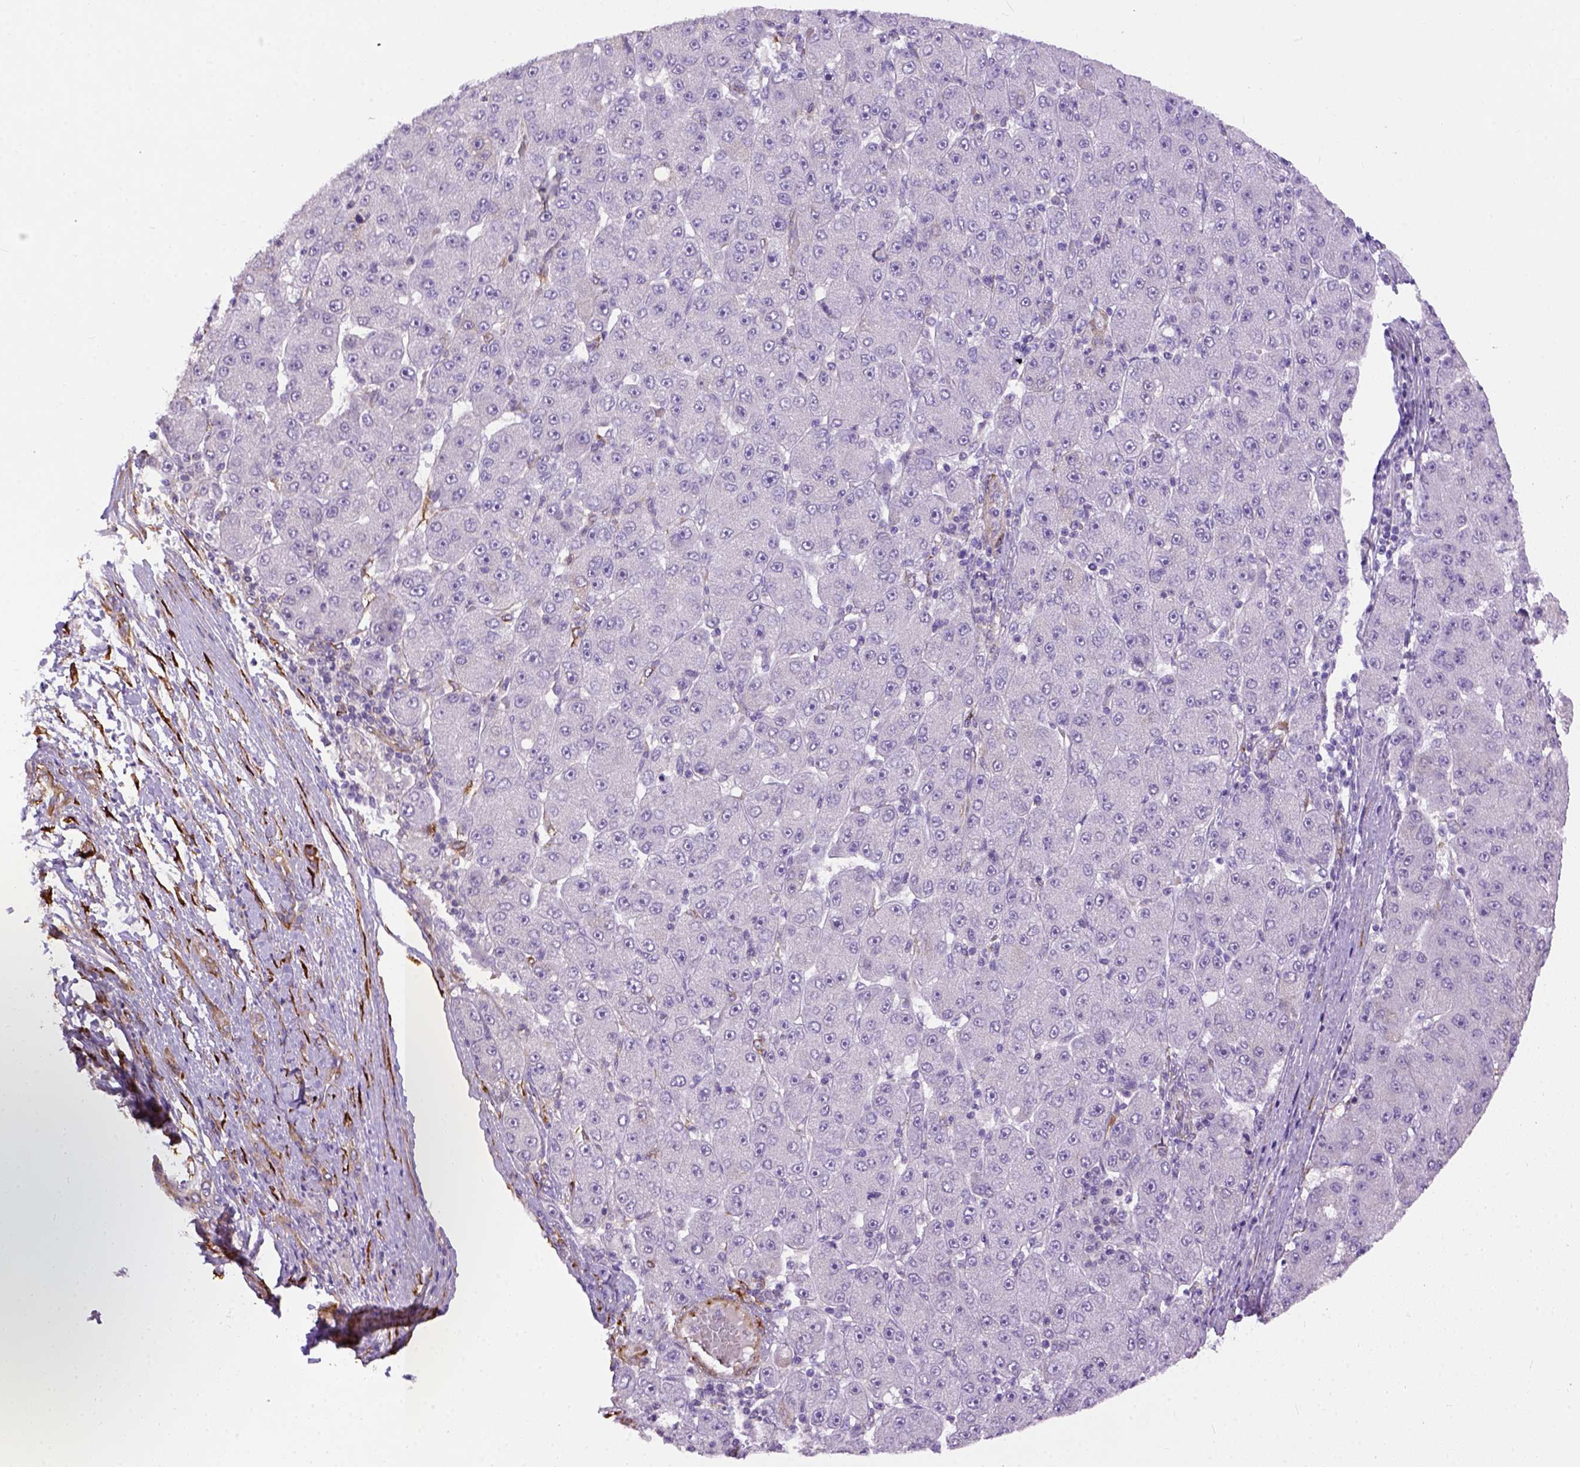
{"staining": {"intensity": "negative", "quantity": "none", "location": "none"}, "tissue": "liver cancer", "cell_type": "Tumor cells", "image_type": "cancer", "snomed": [{"axis": "morphology", "description": "Carcinoma, Hepatocellular, NOS"}, {"axis": "topography", "description": "Liver"}], "caption": "Immunohistochemistry (IHC) photomicrograph of human hepatocellular carcinoma (liver) stained for a protein (brown), which demonstrates no expression in tumor cells.", "gene": "KAZN", "patient": {"sex": "male", "age": 67}}